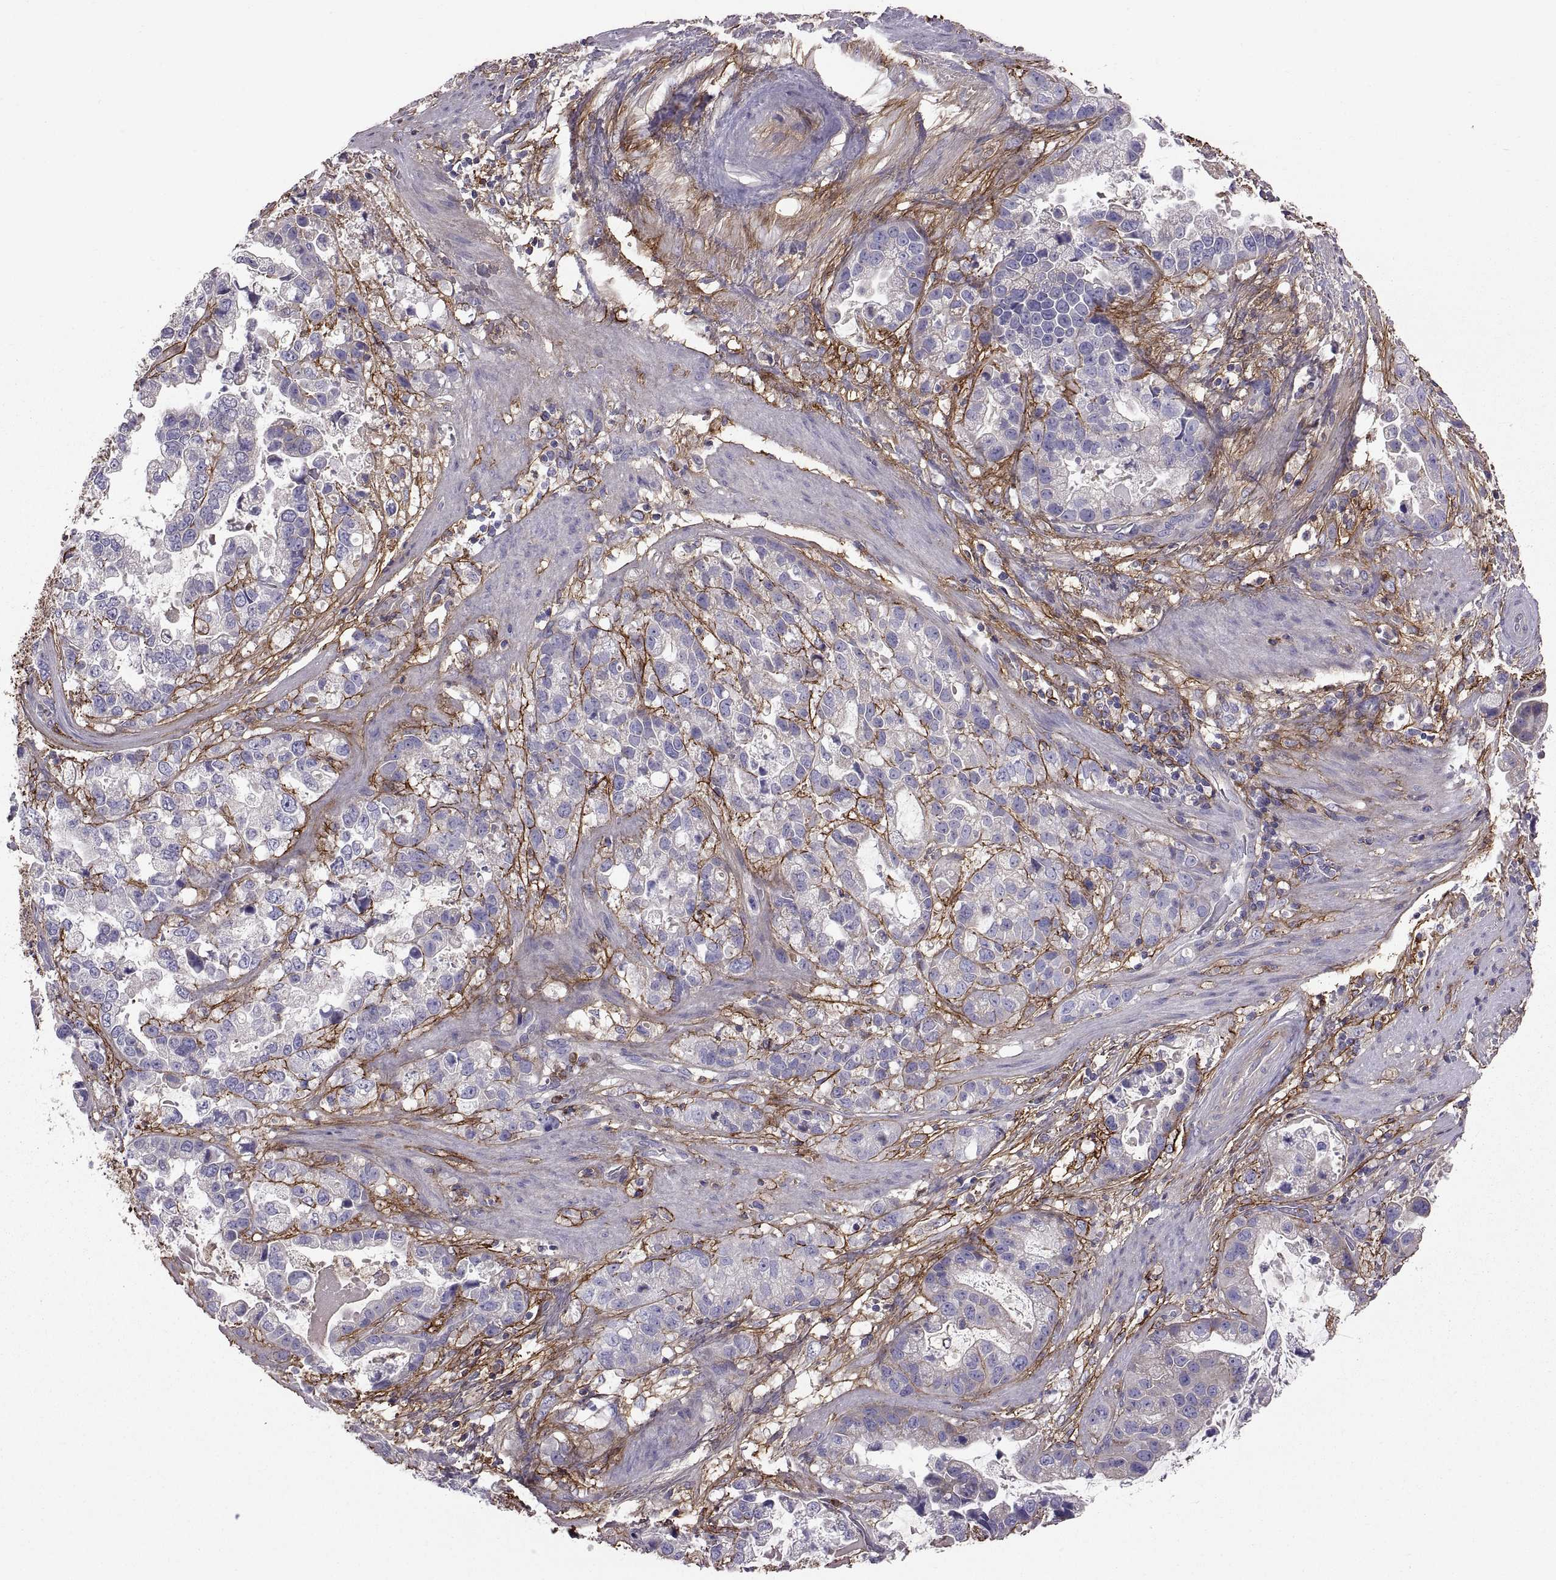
{"staining": {"intensity": "negative", "quantity": "none", "location": "none"}, "tissue": "stomach cancer", "cell_type": "Tumor cells", "image_type": "cancer", "snomed": [{"axis": "morphology", "description": "Adenocarcinoma, NOS"}, {"axis": "topography", "description": "Stomach"}], "caption": "Immunohistochemistry of stomach adenocarcinoma displays no positivity in tumor cells. (IHC, brightfield microscopy, high magnification).", "gene": "EMILIN2", "patient": {"sex": "male", "age": 59}}